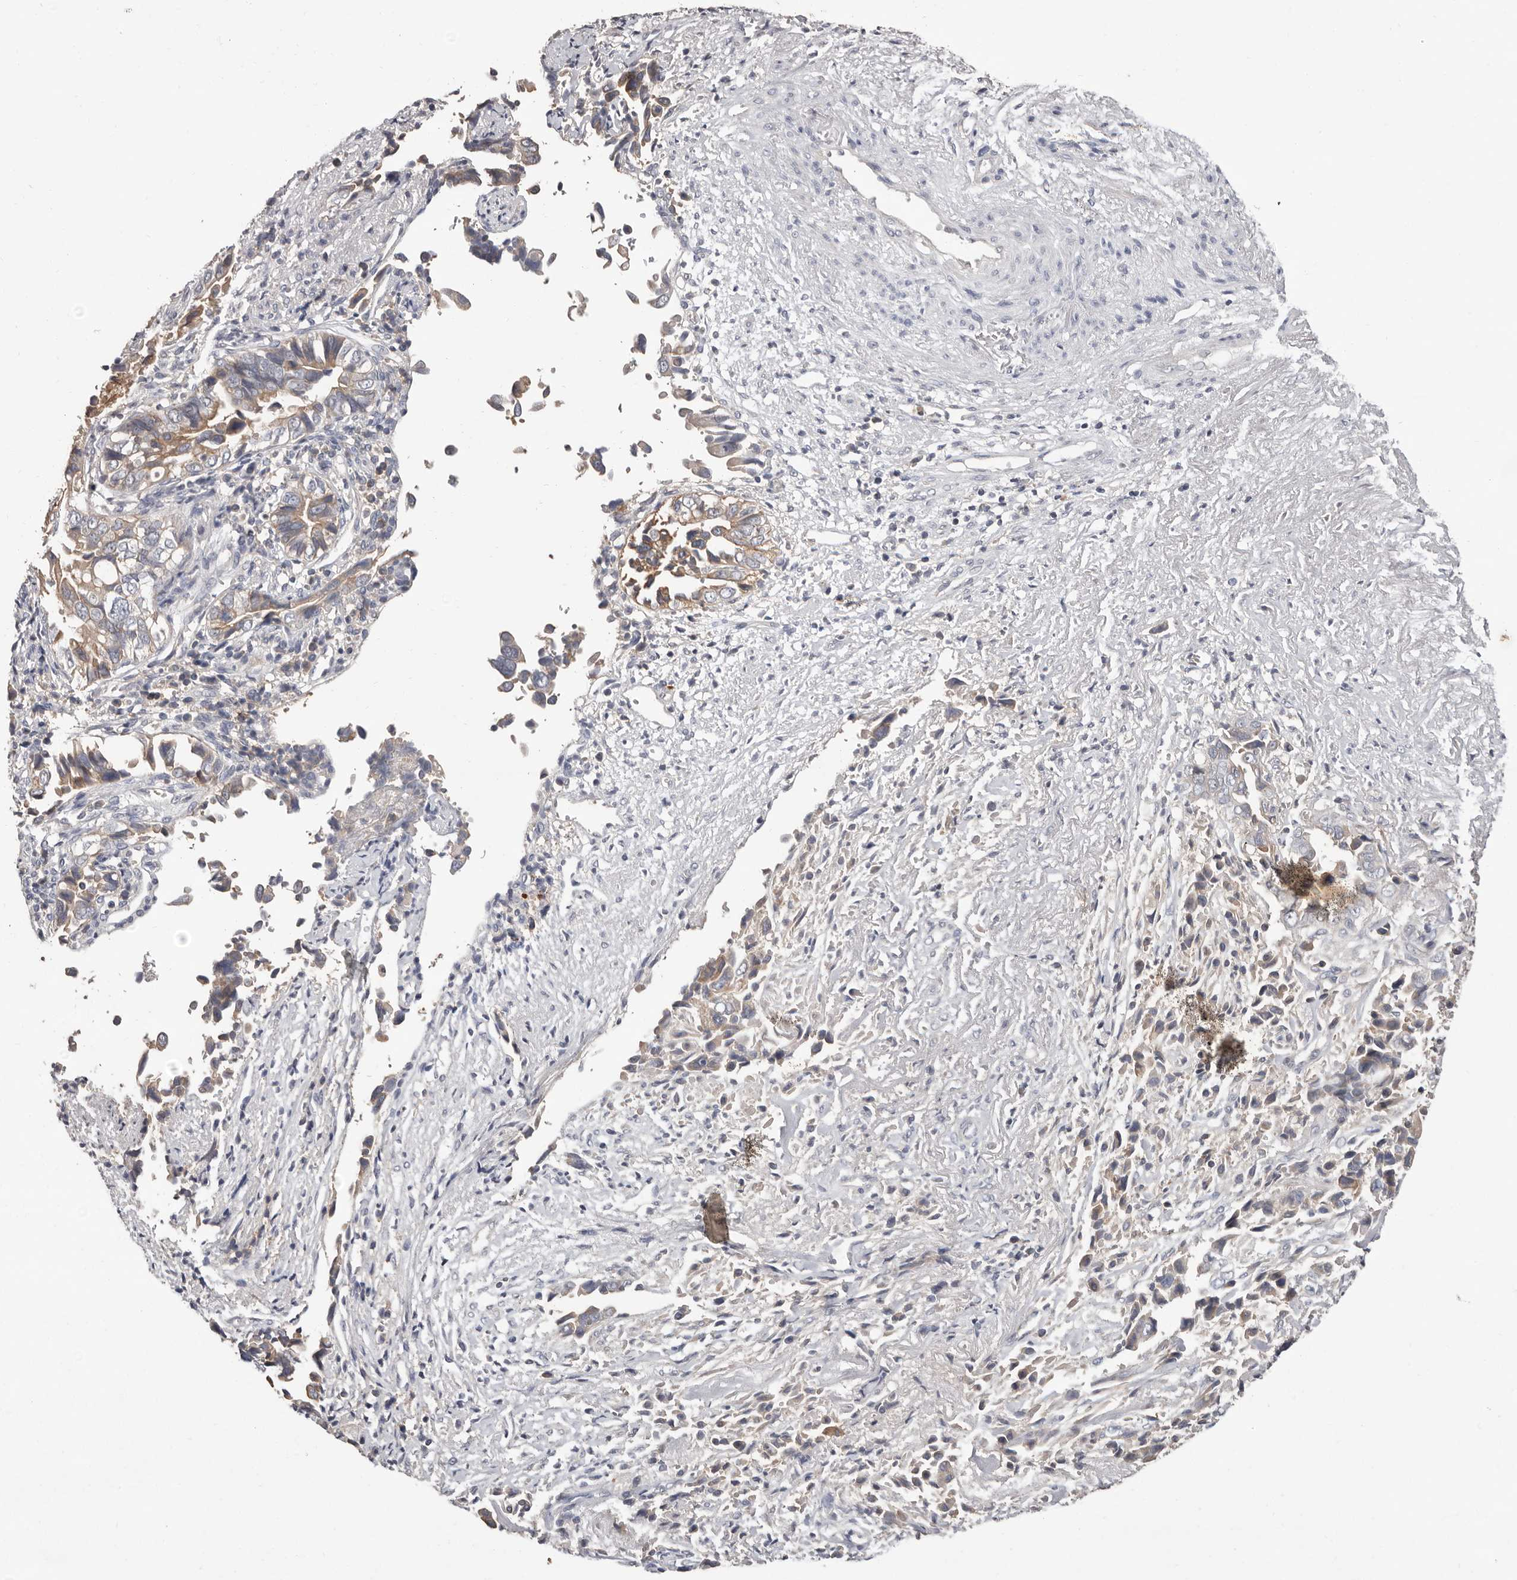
{"staining": {"intensity": "weak", "quantity": "25%-75%", "location": "cytoplasmic/membranous"}, "tissue": "liver cancer", "cell_type": "Tumor cells", "image_type": "cancer", "snomed": [{"axis": "morphology", "description": "Cholangiocarcinoma"}, {"axis": "topography", "description": "Liver"}], "caption": "Liver cancer was stained to show a protein in brown. There is low levels of weak cytoplasmic/membranous expression in about 25%-75% of tumor cells.", "gene": "MMACHC", "patient": {"sex": "female", "age": 79}}